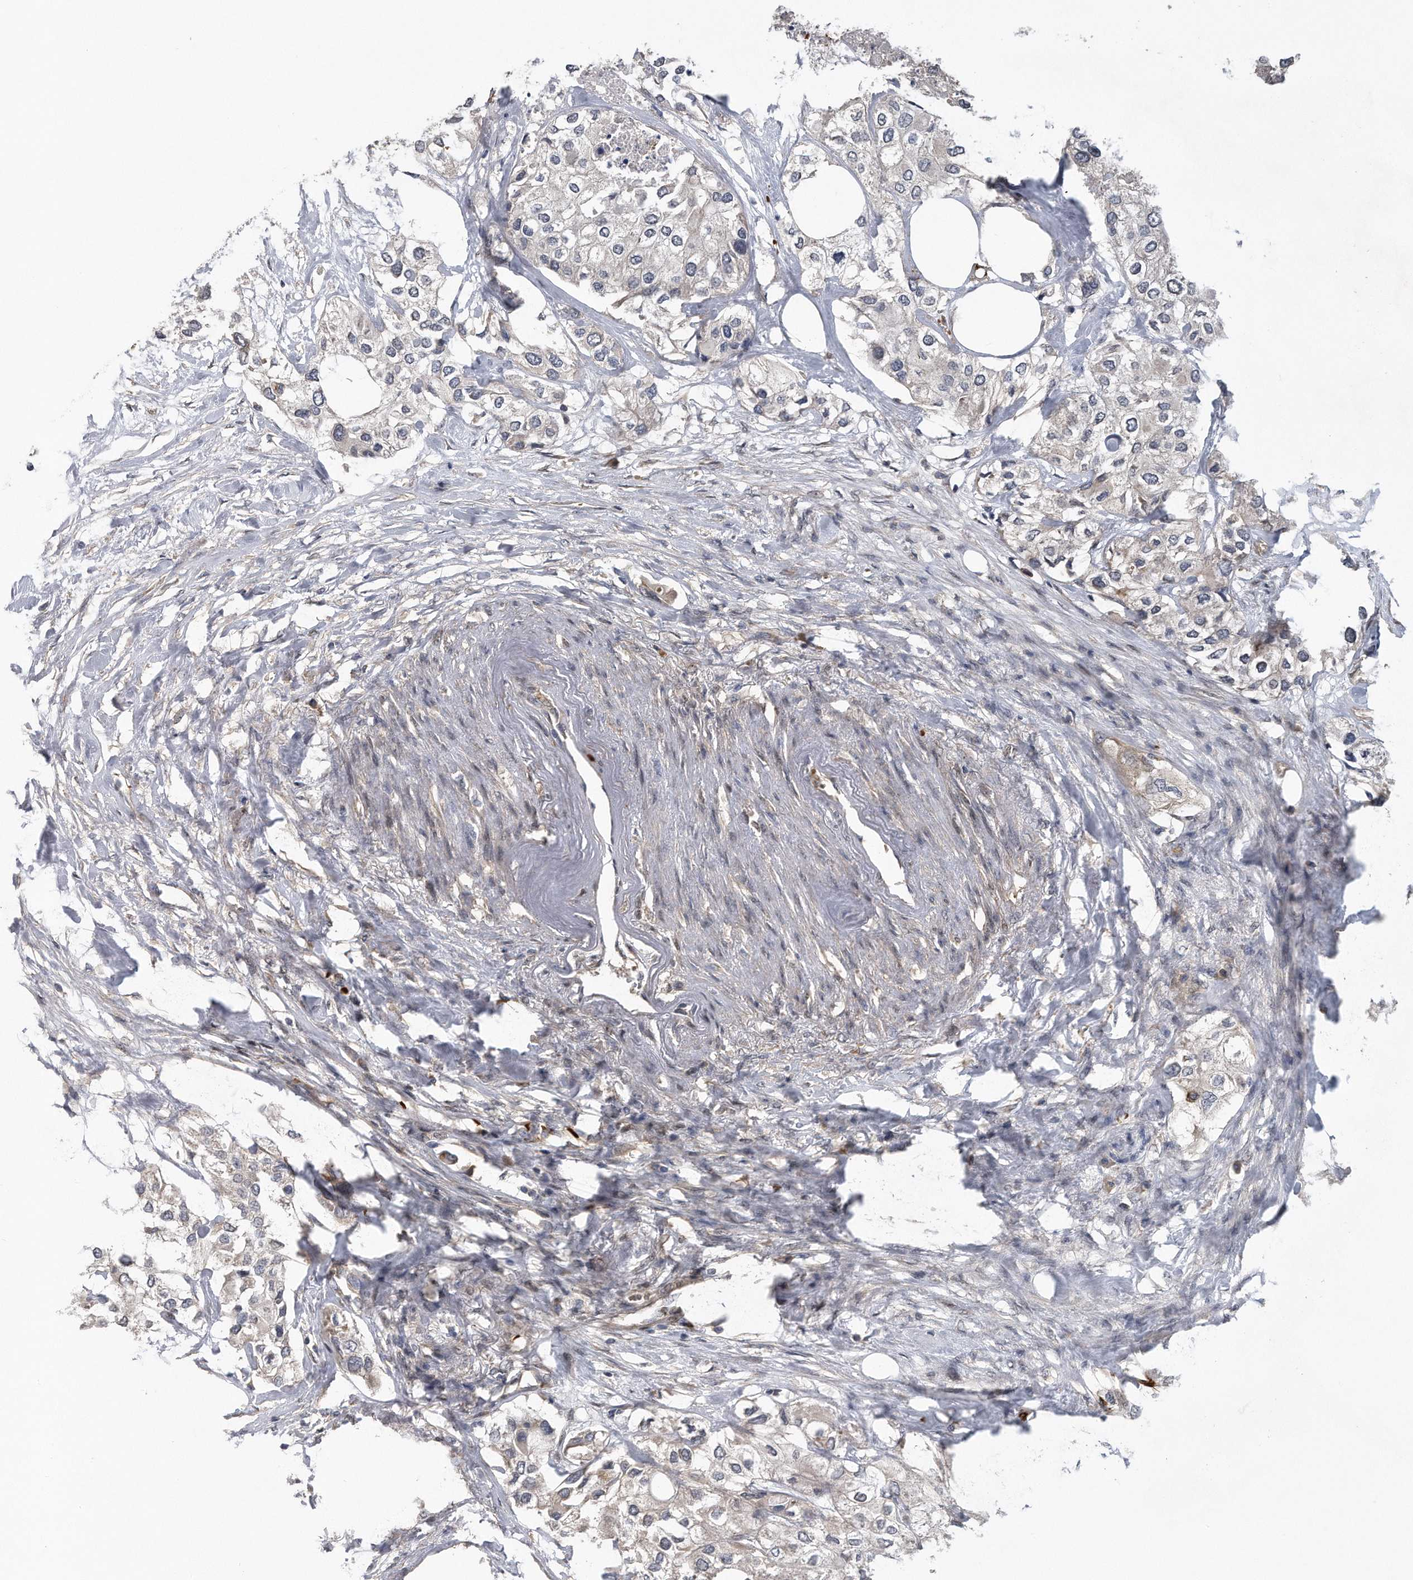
{"staining": {"intensity": "negative", "quantity": "none", "location": "none"}, "tissue": "urothelial cancer", "cell_type": "Tumor cells", "image_type": "cancer", "snomed": [{"axis": "morphology", "description": "Urothelial carcinoma, High grade"}, {"axis": "topography", "description": "Urinary bladder"}], "caption": "Tumor cells show no significant staining in high-grade urothelial carcinoma.", "gene": "ZNF79", "patient": {"sex": "male", "age": 64}}